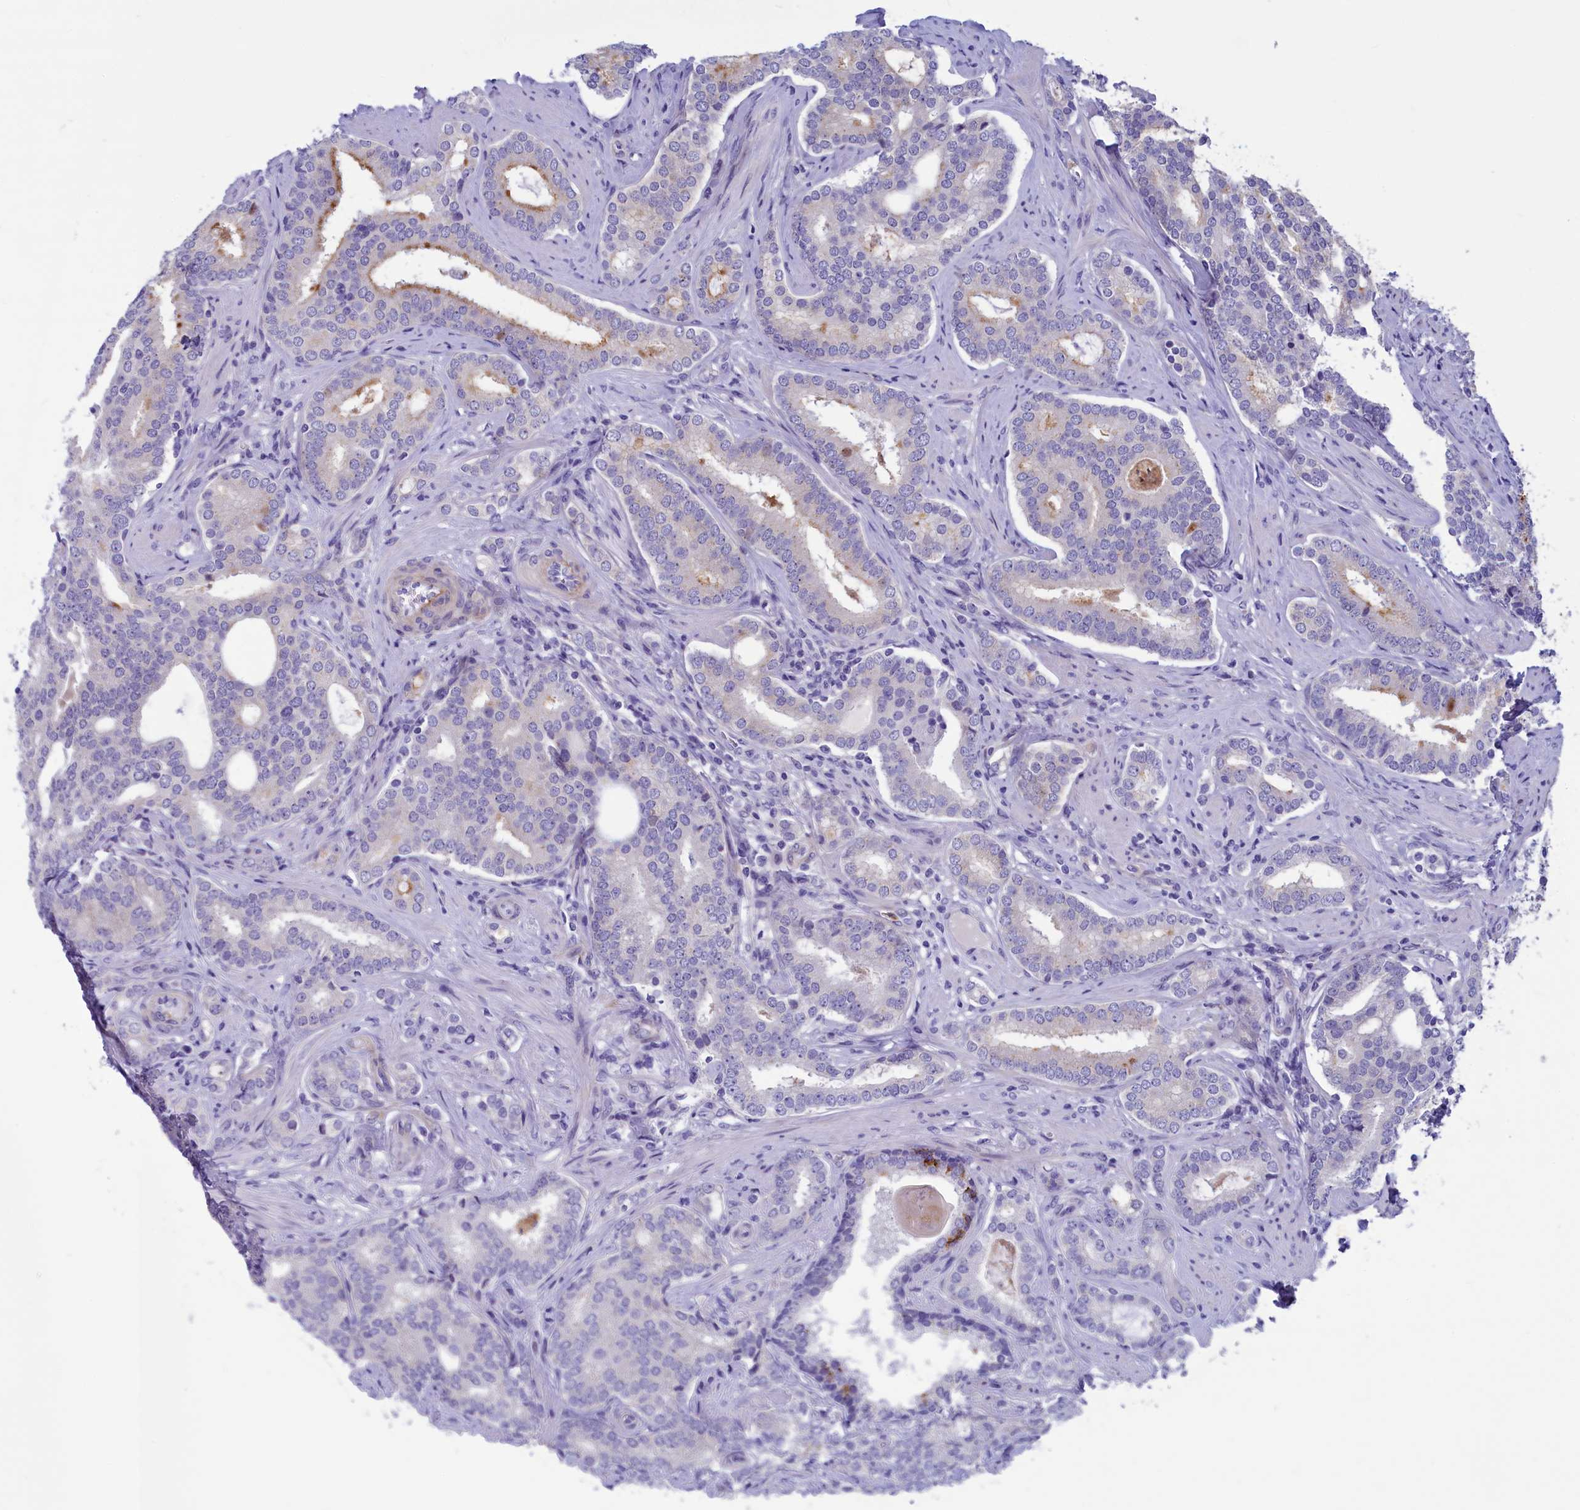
{"staining": {"intensity": "negative", "quantity": "none", "location": "none"}, "tissue": "prostate cancer", "cell_type": "Tumor cells", "image_type": "cancer", "snomed": [{"axis": "morphology", "description": "Adenocarcinoma, High grade"}, {"axis": "topography", "description": "Prostate"}], "caption": "Prostate cancer stained for a protein using immunohistochemistry reveals no staining tumor cells.", "gene": "LOXL1", "patient": {"sex": "male", "age": 63}}